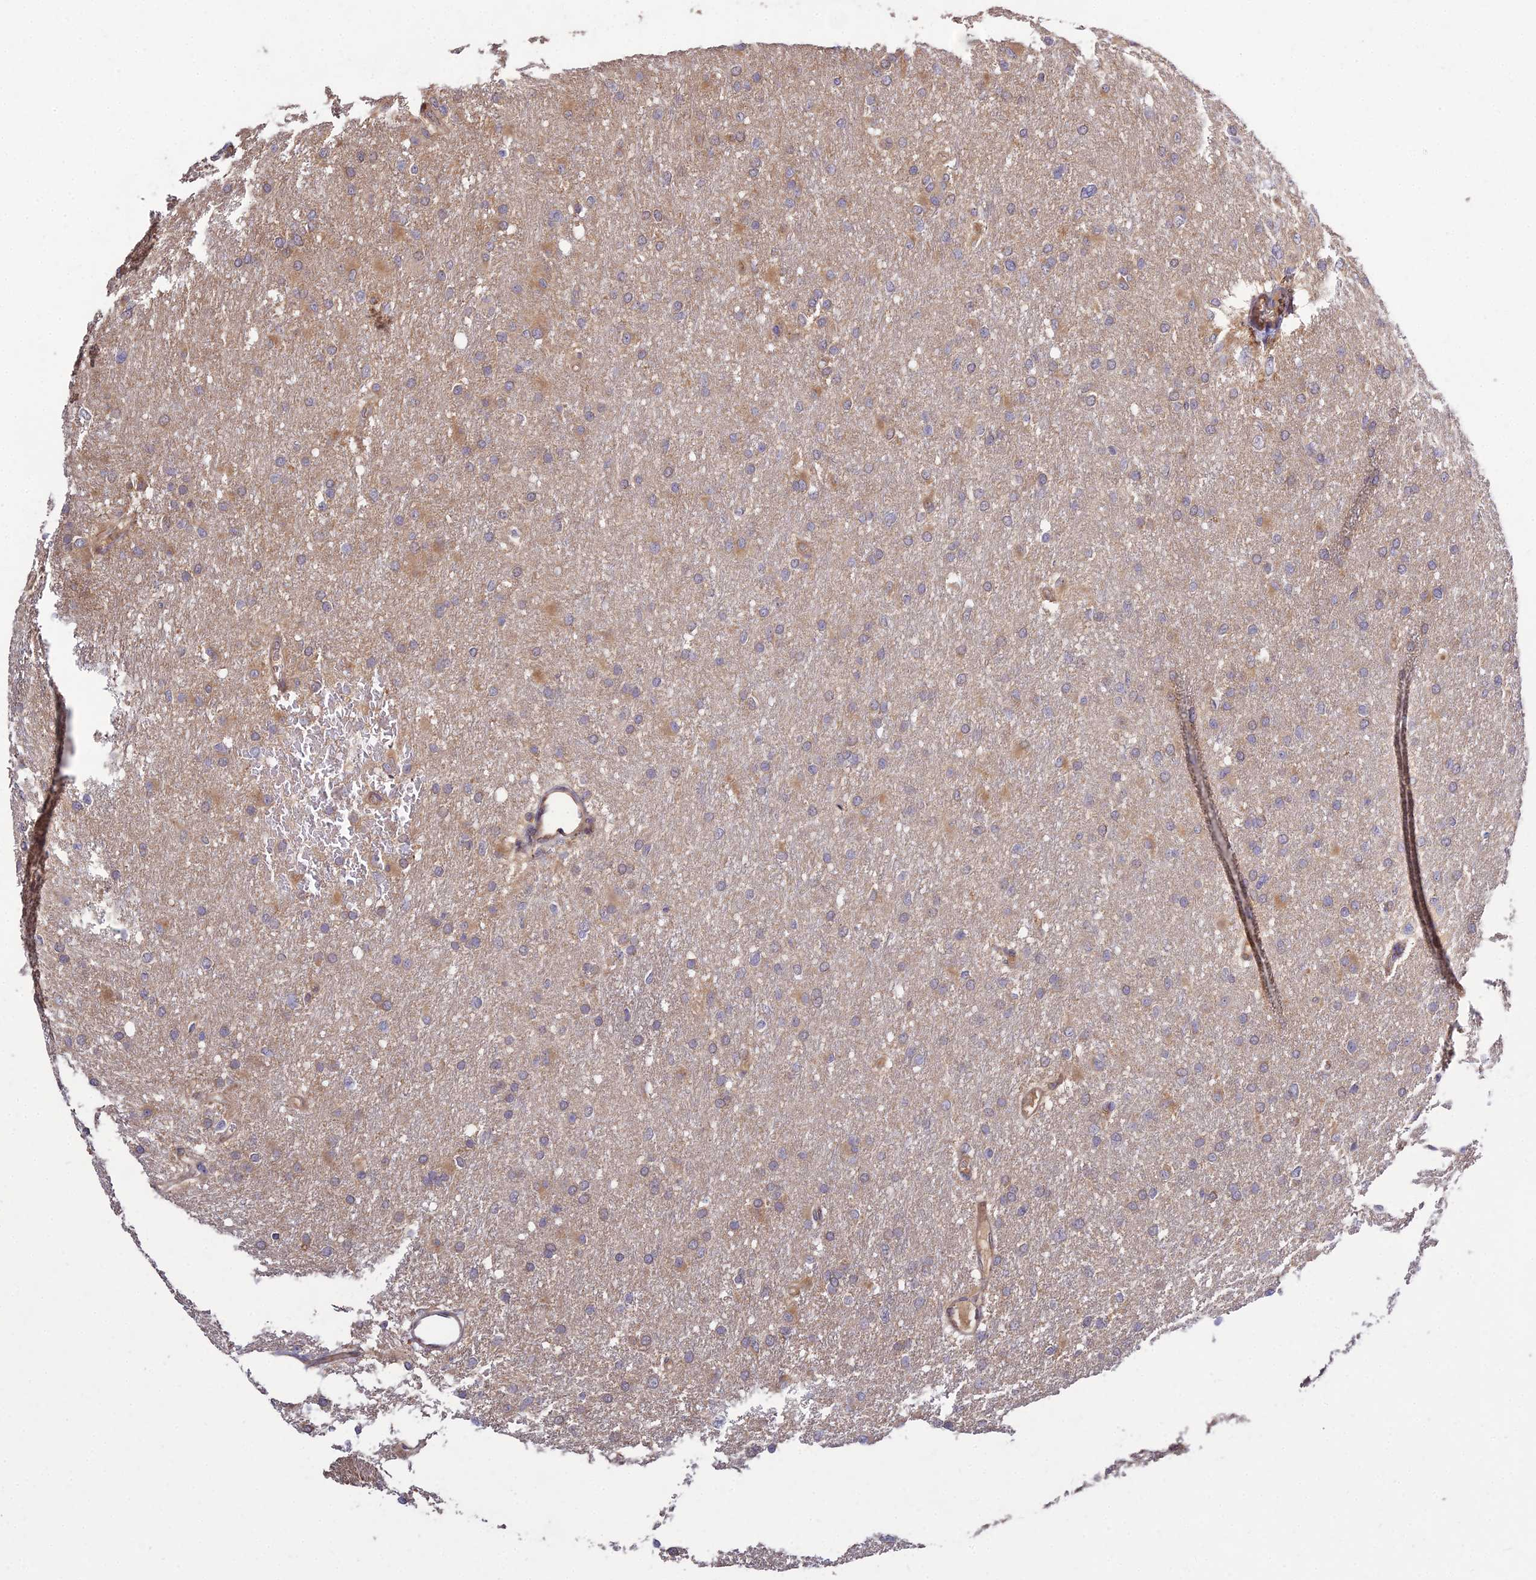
{"staining": {"intensity": "moderate", "quantity": "25%-75%", "location": "cytoplasmic/membranous"}, "tissue": "glioma", "cell_type": "Tumor cells", "image_type": "cancer", "snomed": [{"axis": "morphology", "description": "Glioma, malignant, High grade"}, {"axis": "topography", "description": "Cerebral cortex"}], "caption": "Glioma stained with DAB (3,3'-diaminobenzidine) immunohistochemistry (IHC) displays medium levels of moderate cytoplasmic/membranous positivity in approximately 25%-75% of tumor cells.", "gene": "GRTP1", "patient": {"sex": "female", "age": 36}}